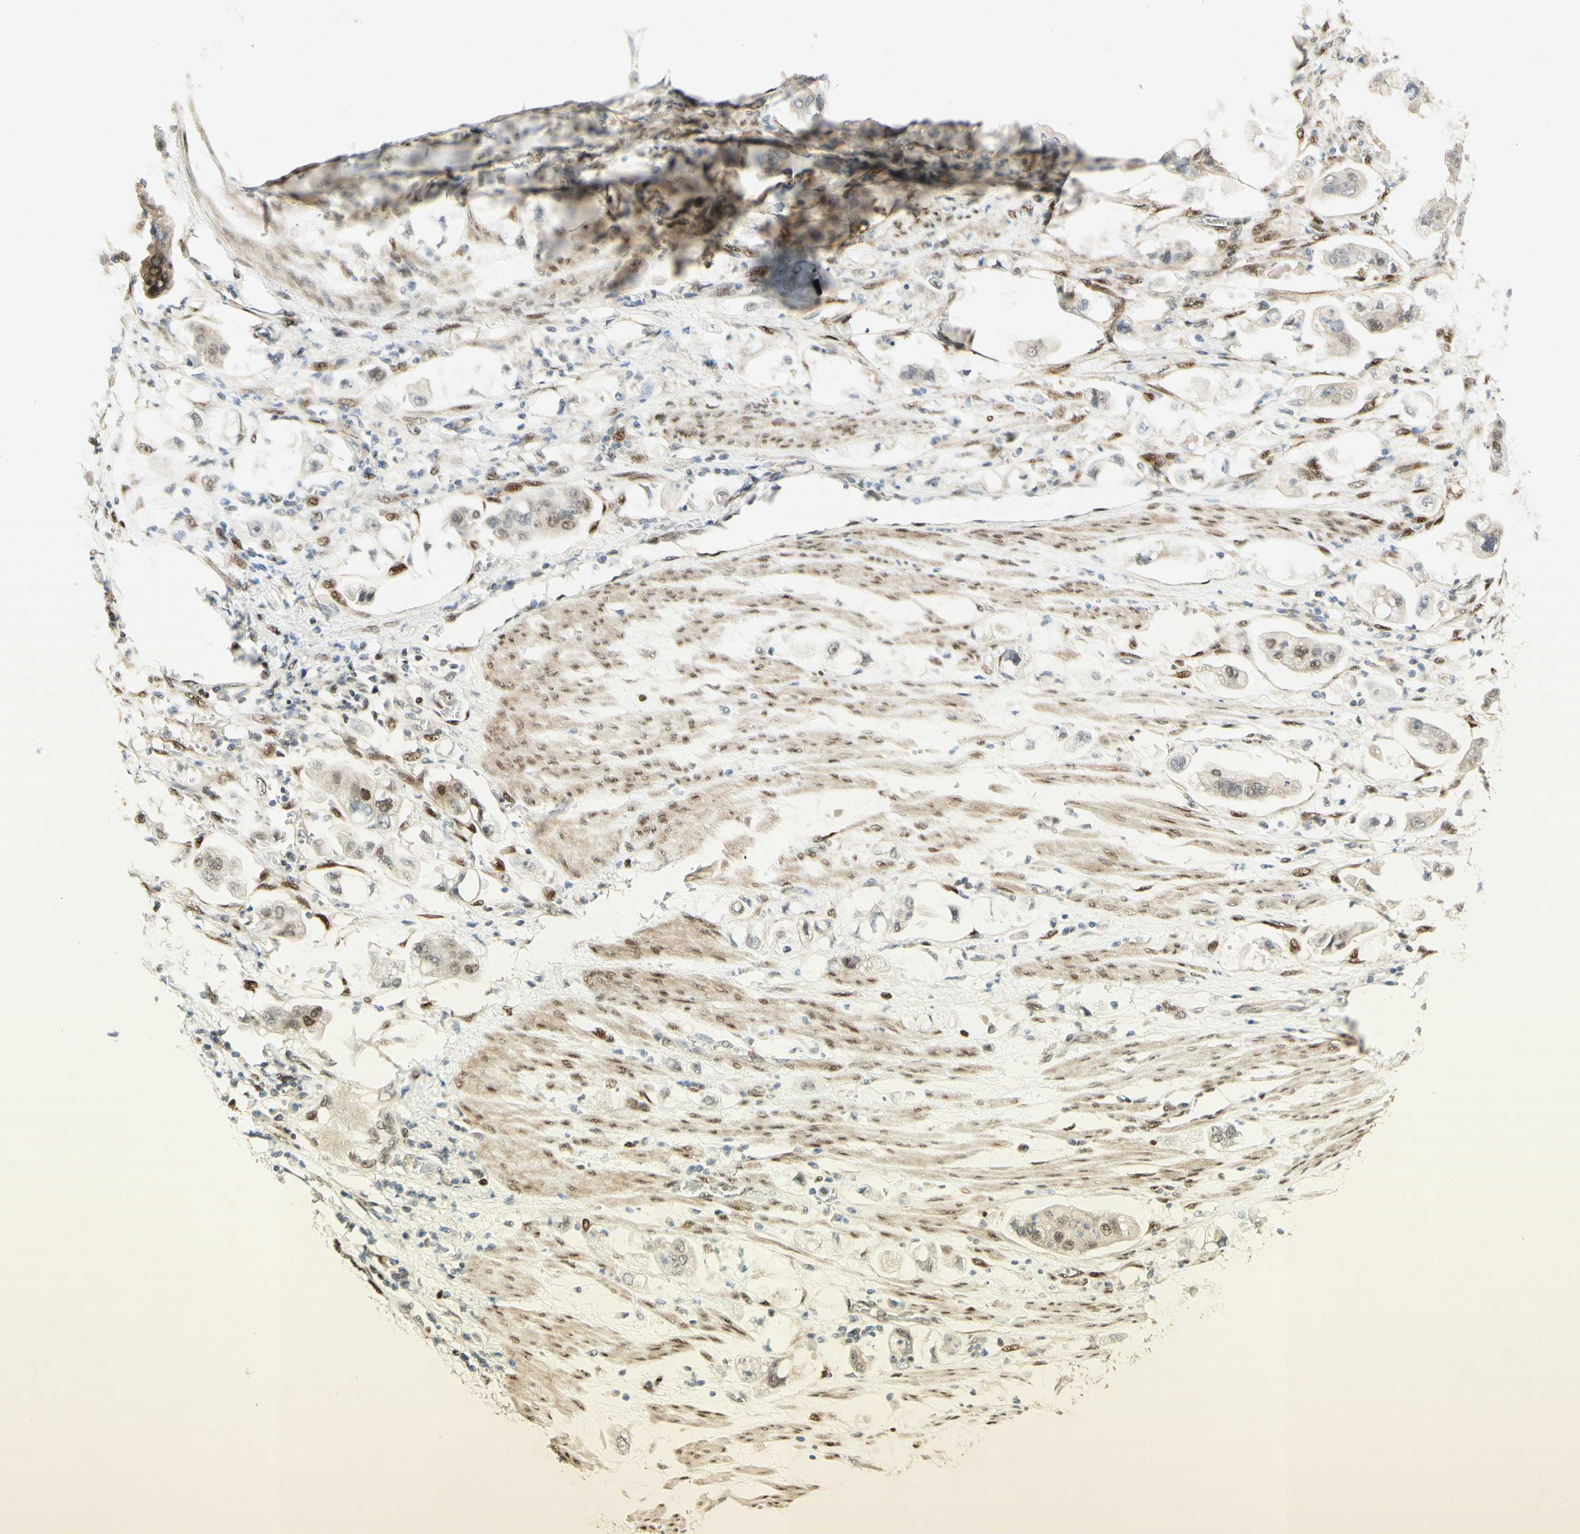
{"staining": {"intensity": "weak", "quantity": "<25%", "location": "nuclear"}, "tissue": "stomach cancer", "cell_type": "Tumor cells", "image_type": "cancer", "snomed": [{"axis": "morphology", "description": "Adenocarcinoma, NOS"}, {"axis": "topography", "description": "Stomach"}], "caption": "IHC micrograph of neoplastic tissue: stomach adenocarcinoma stained with DAB exhibits no significant protein expression in tumor cells.", "gene": "FOXP1", "patient": {"sex": "male", "age": 62}}